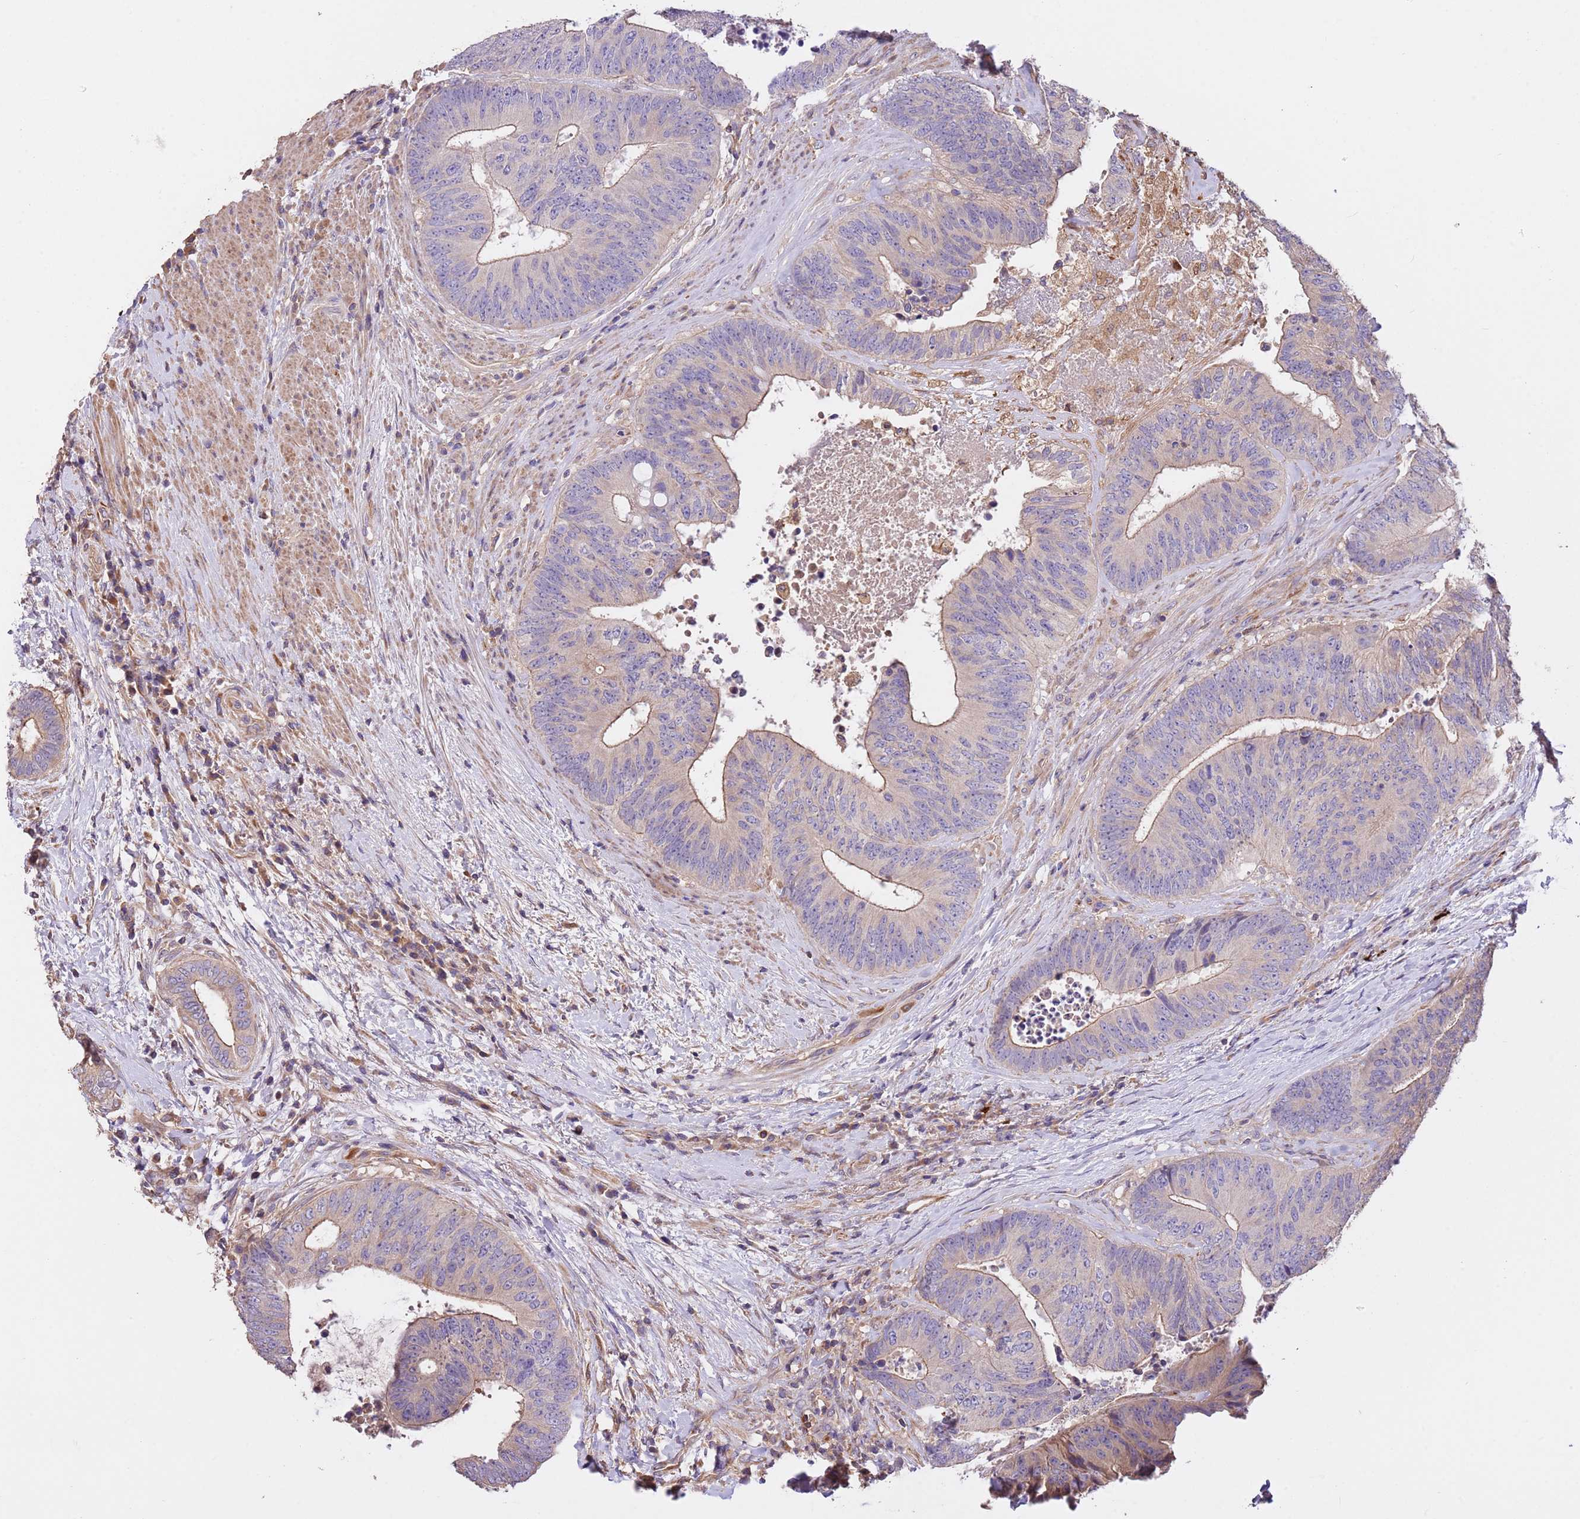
{"staining": {"intensity": "weak", "quantity": "<25%", "location": "cytoplasmic/membranous"}, "tissue": "colorectal cancer", "cell_type": "Tumor cells", "image_type": "cancer", "snomed": [{"axis": "morphology", "description": "Adenocarcinoma, NOS"}, {"axis": "topography", "description": "Rectum"}], "caption": "Tumor cells show no significant protein expression in colorectal adenocarcinoma.", "gene": "FAM89B", "patient": {"sex": "male", "age": 72}}